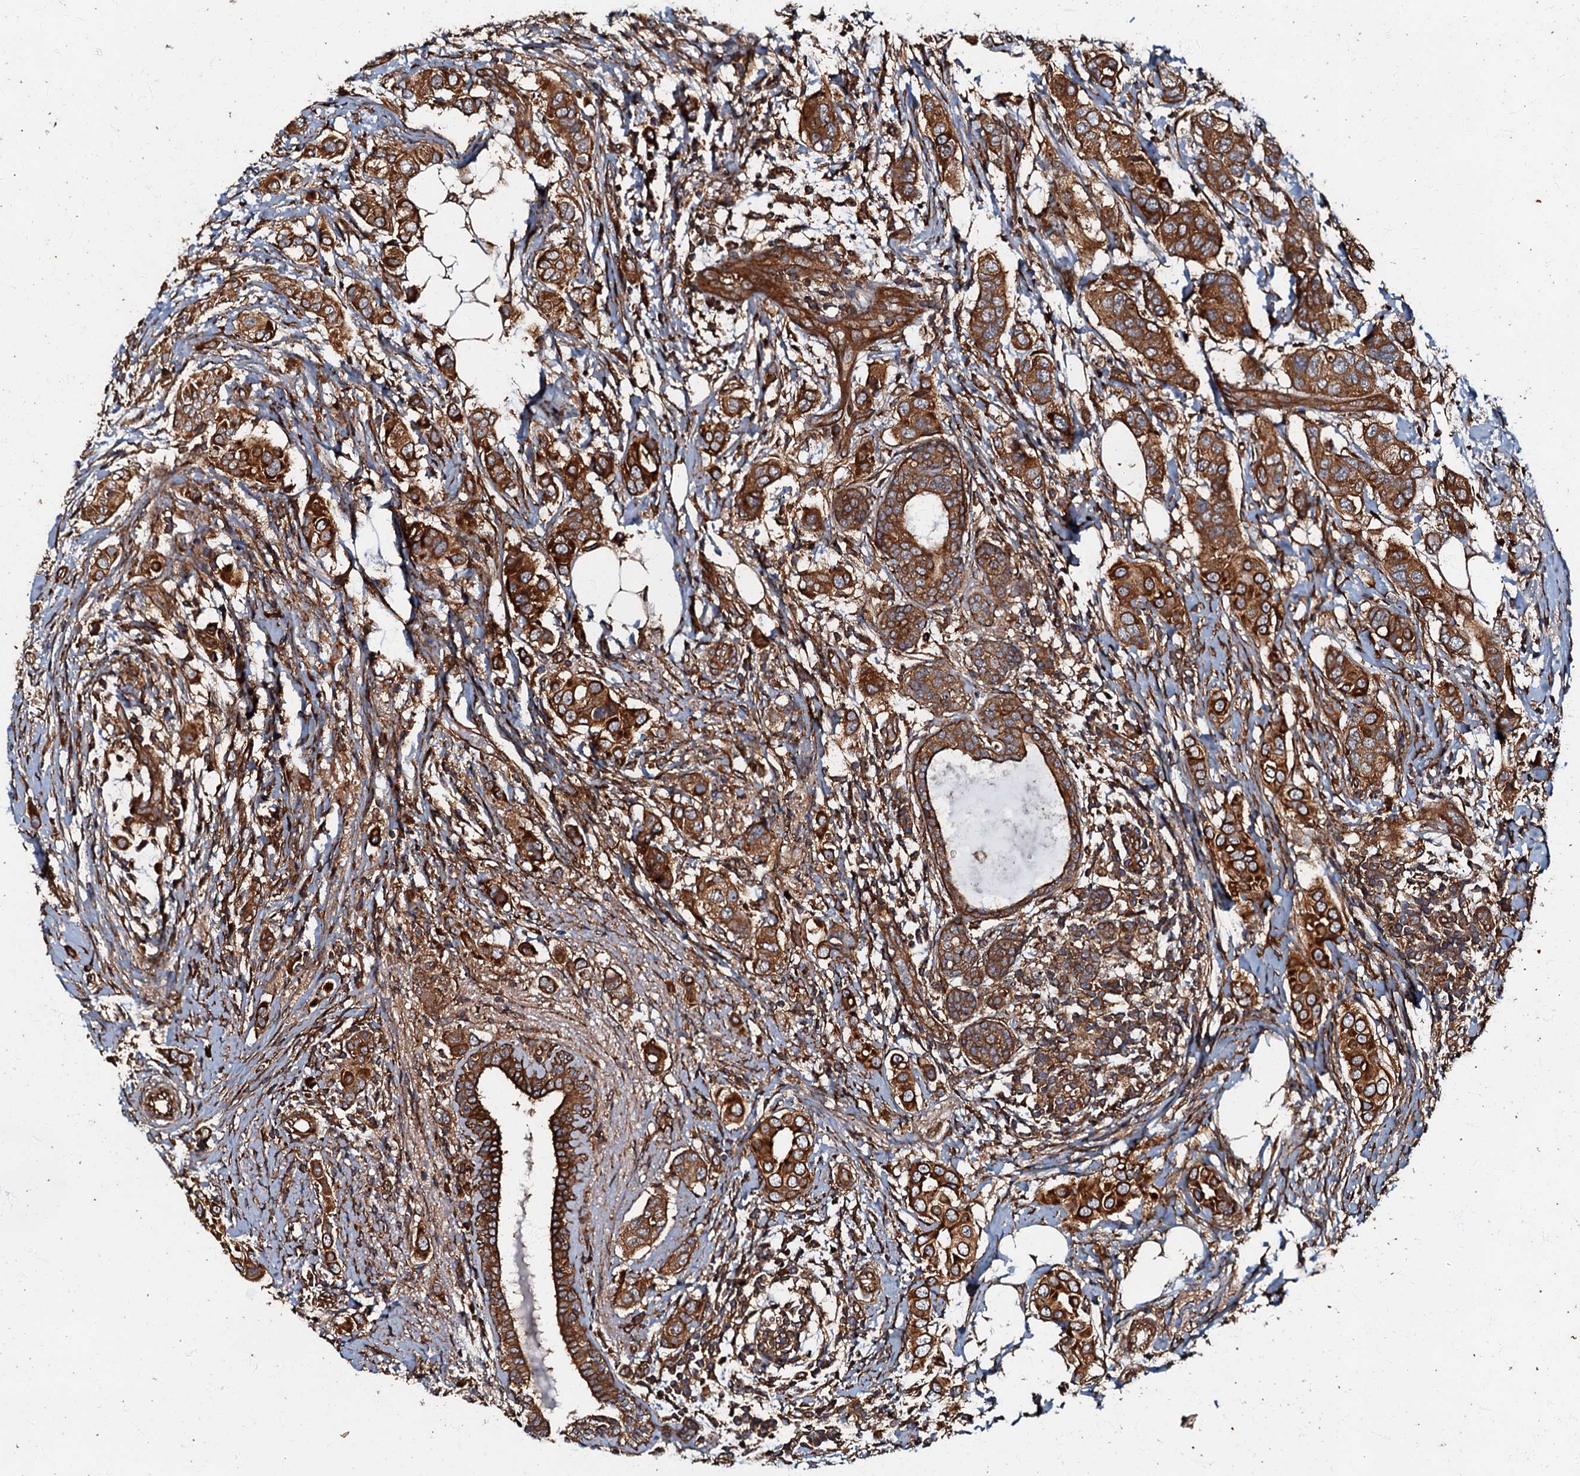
{"staining": {"intensity": "strong", "quantity": ">75%", "location": "cytoplasmic/membranous"}, "tissue": "breast cancer", "cell_type": "Tumor cells", "image_type": "cancer", "snomed": [{"axis": "morphology", "description": "Lobular carcinoma"}, {"axis": "topography", "description": "Breast"}], "caption": "A histopathology image of breast cancer (lobular carcinoma) stained for a protein exhibits strong cytoplasmic/membranous brown staining in tumor cells.", "gene": "BLOC1S6", "patient": {"sex": "female", "age": 51}}